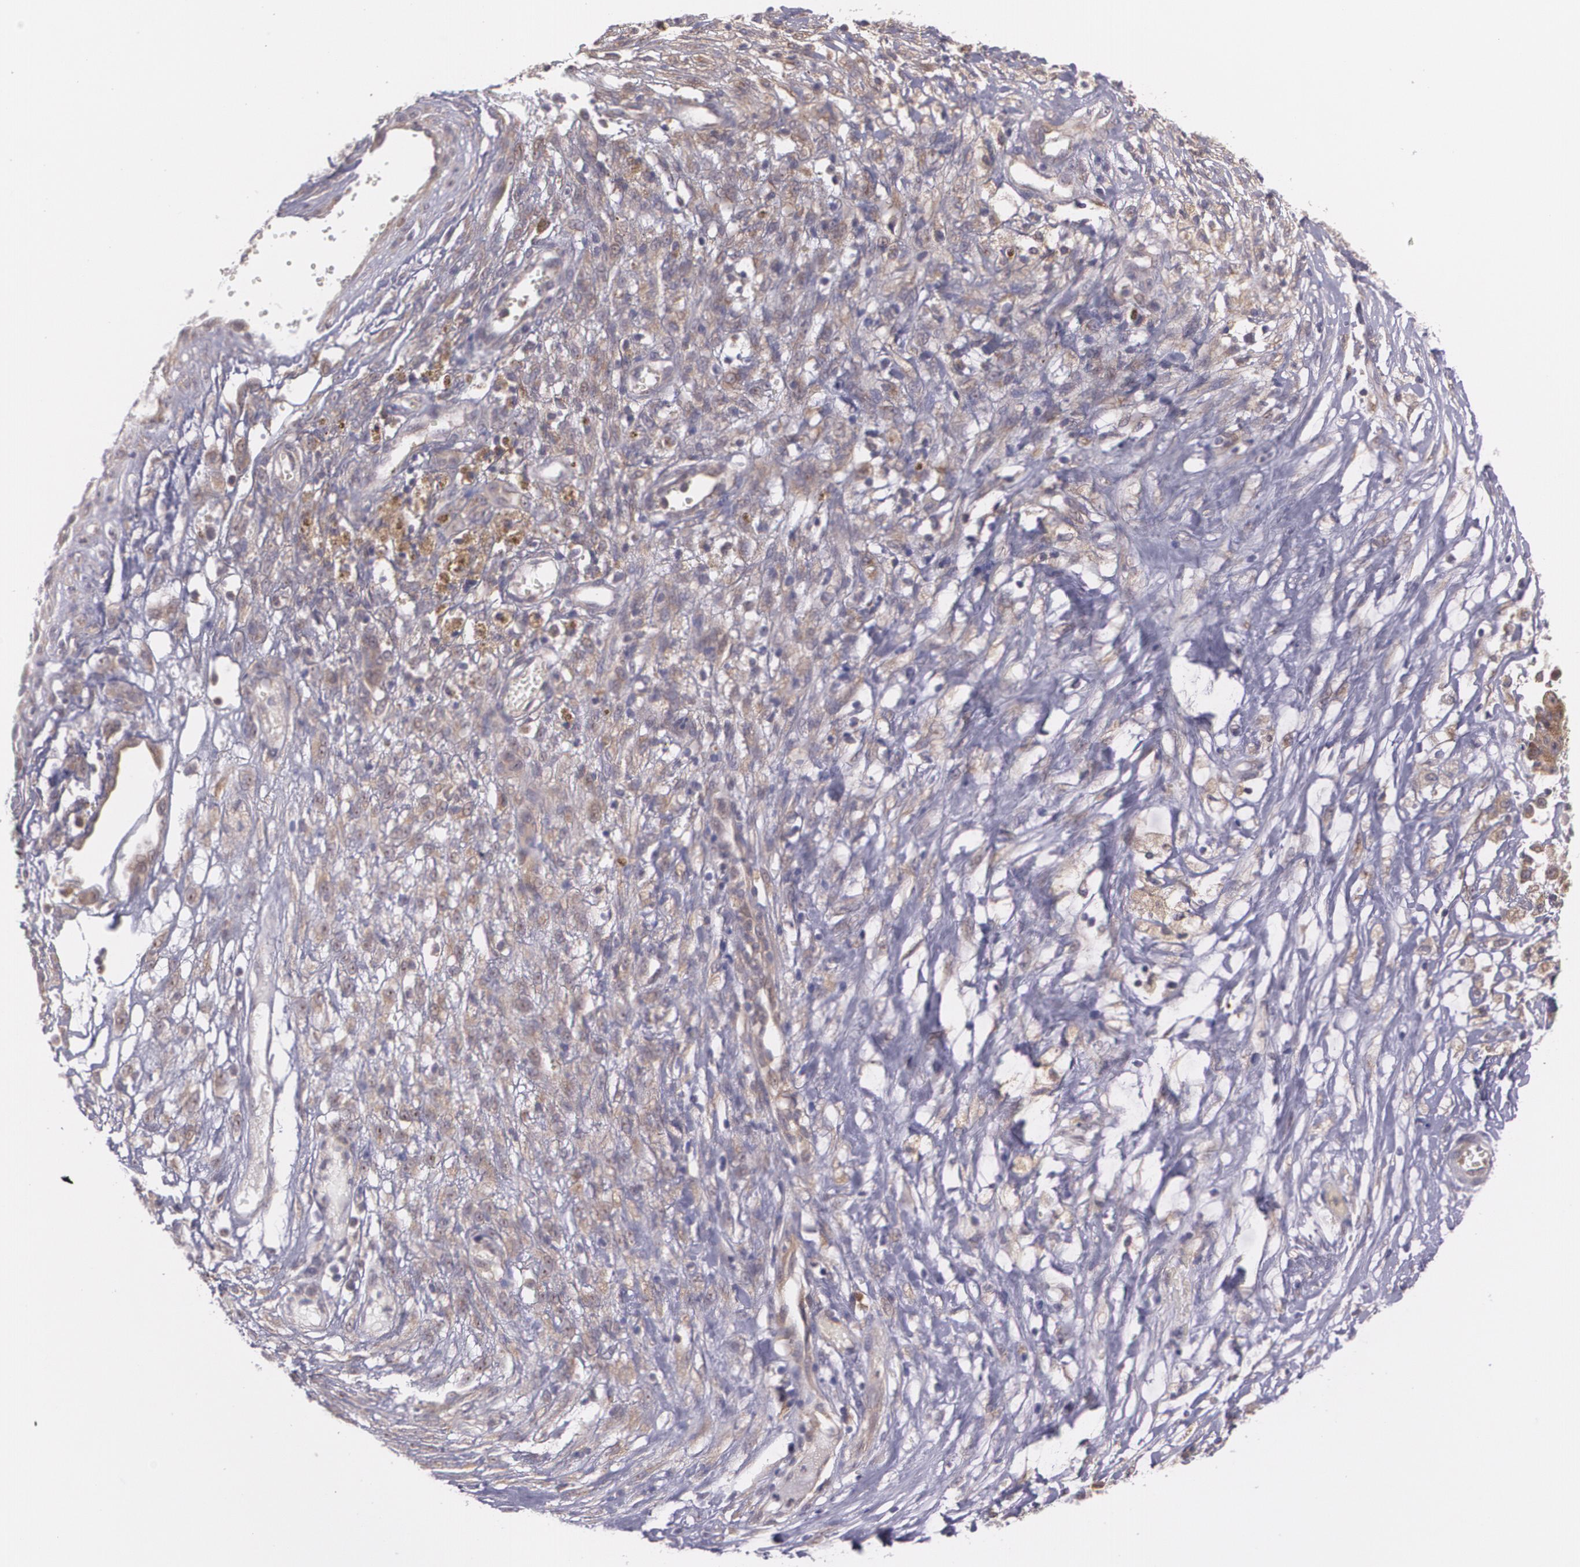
{"staining": {"intensity": "weak", "quantity": ">75%", "location": "cytoplasmic/membranous"}, "tissue": "ovarian cancer", "cell_type": "Tumor cells", "image_type": "cancer", "snomed": [{"axis": "morphology", "description": "Carcinoma, endometroid"}, {"axis": "topography", "description": "Ovary"}], "caption": "Brown immunohistochemical staining in human ovarian cancer shows weak cytoplasmic/membranous positivity in approximately >75% of tumor cells.", "gene": "CCL17", "patient": {"sex": "female", "age": 42}}